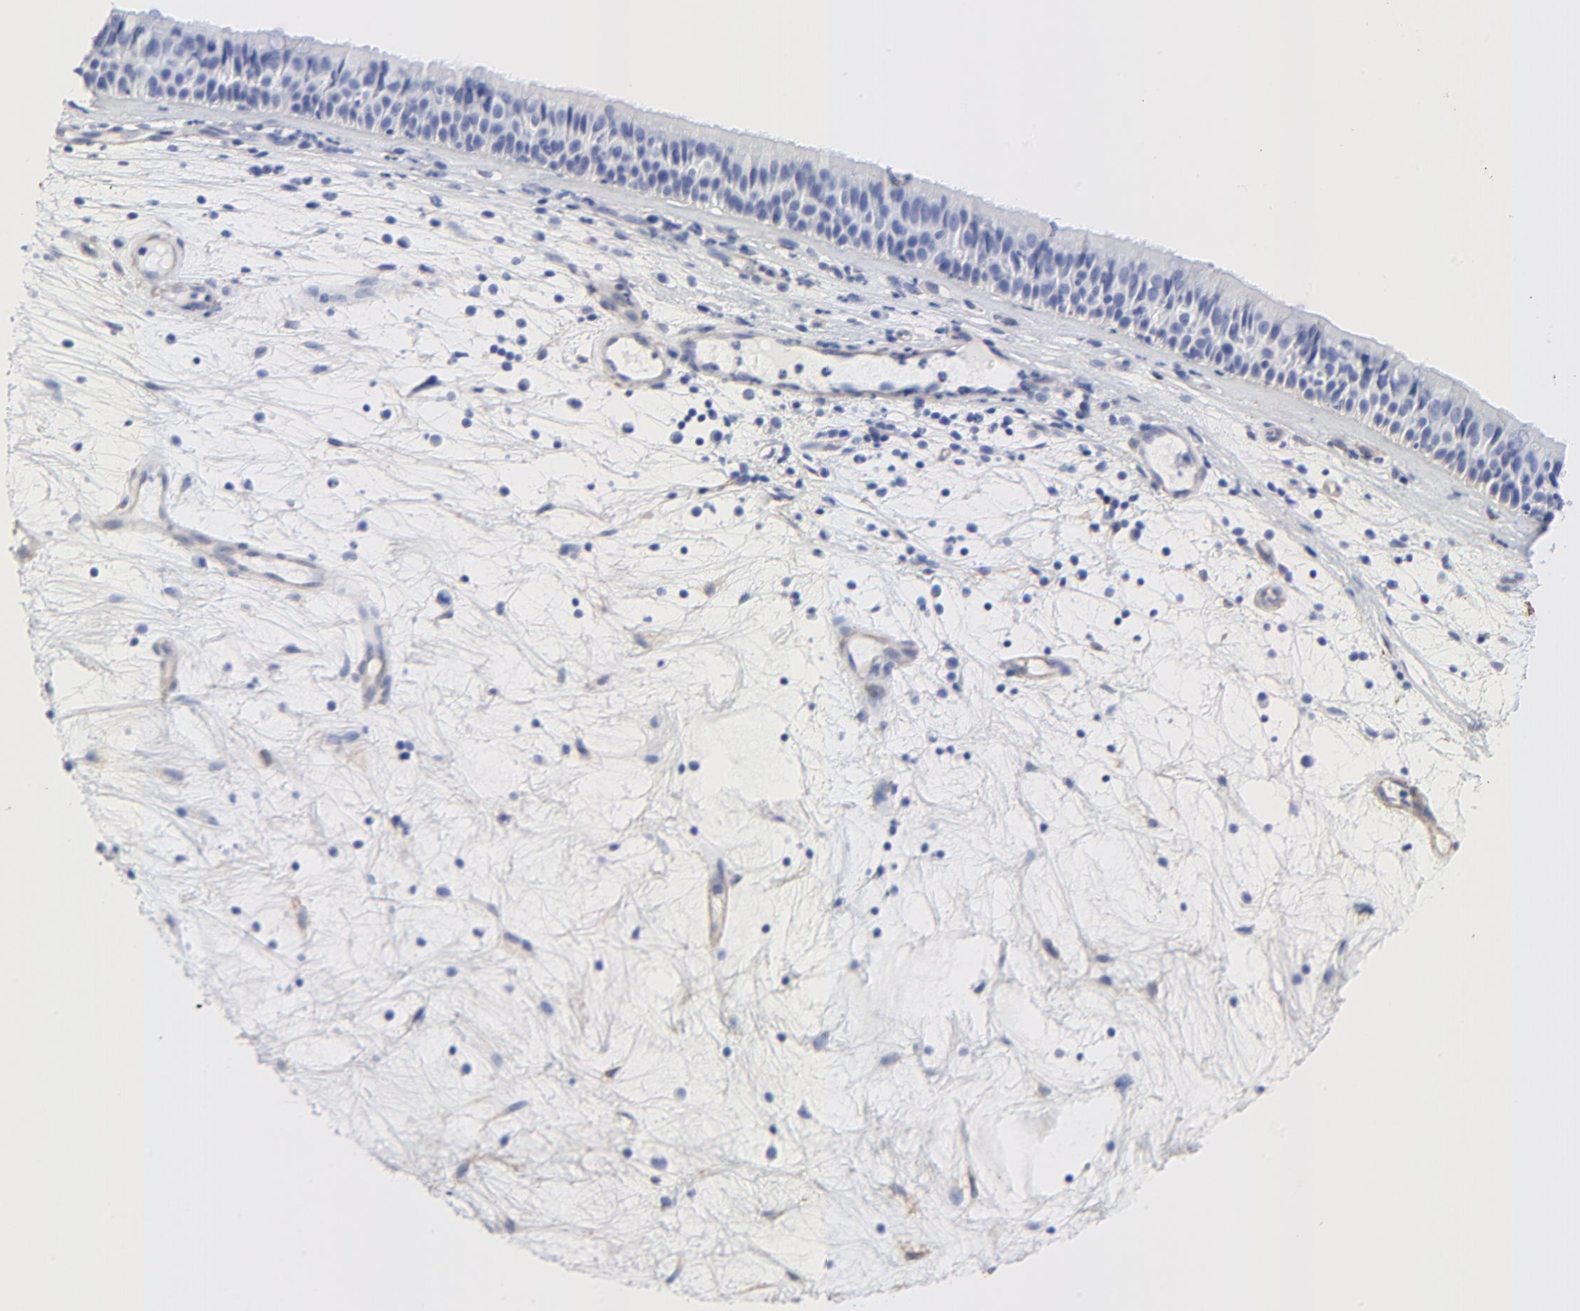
{"staining": {"intensity": "negative", "quantity": "none", "location": "none"}, "tissue": "nasopharynx", "cell_type": "Respiratory epithelial cells", "image_type": "normal", "snomed": [{"axis": "morphology", "description": "Normal tissue, NOS"}, {"axis": "topography", "description": "Nasopharynx"}], "caption": "The micrograph shows no significant expression in respiratory epithelial cells of nasopharynx.", "gene": "CAV1", "patient": {"sex": "female", "age": 78}}